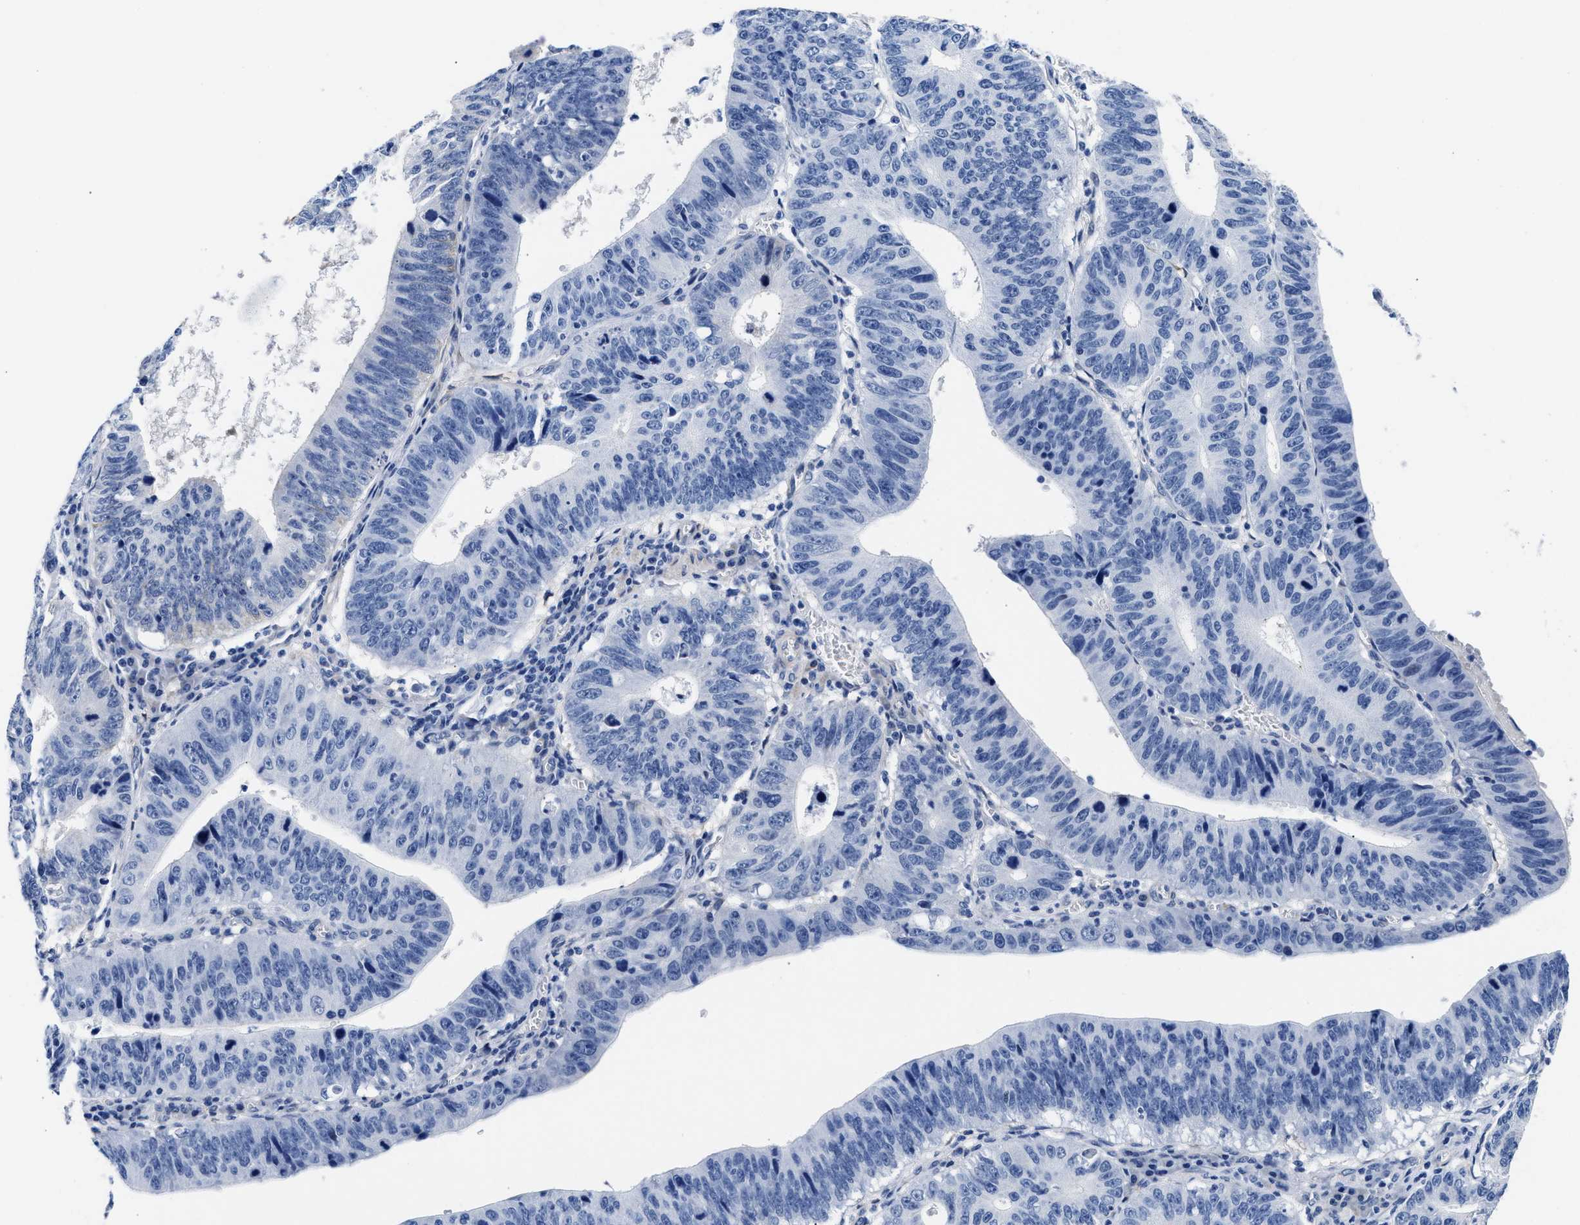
{"staining": {"intensity": "negative", "quantity": "none", "location": "none"}, "tissue": "stomach cancer", "cell_type": "Tumor cells", "image_type": "cancer", "snomed": [{"axis": "morphology", "description": "Adenocarcinoma, NOS"}, {"axis": "topography", "description": "Stomach"}], "caption": "An image of stomach cancer stained for a protein shows no brown staining in tumor cells.", "gene": "TRIM29", "patient": {"sex": "male", "age": 59}}